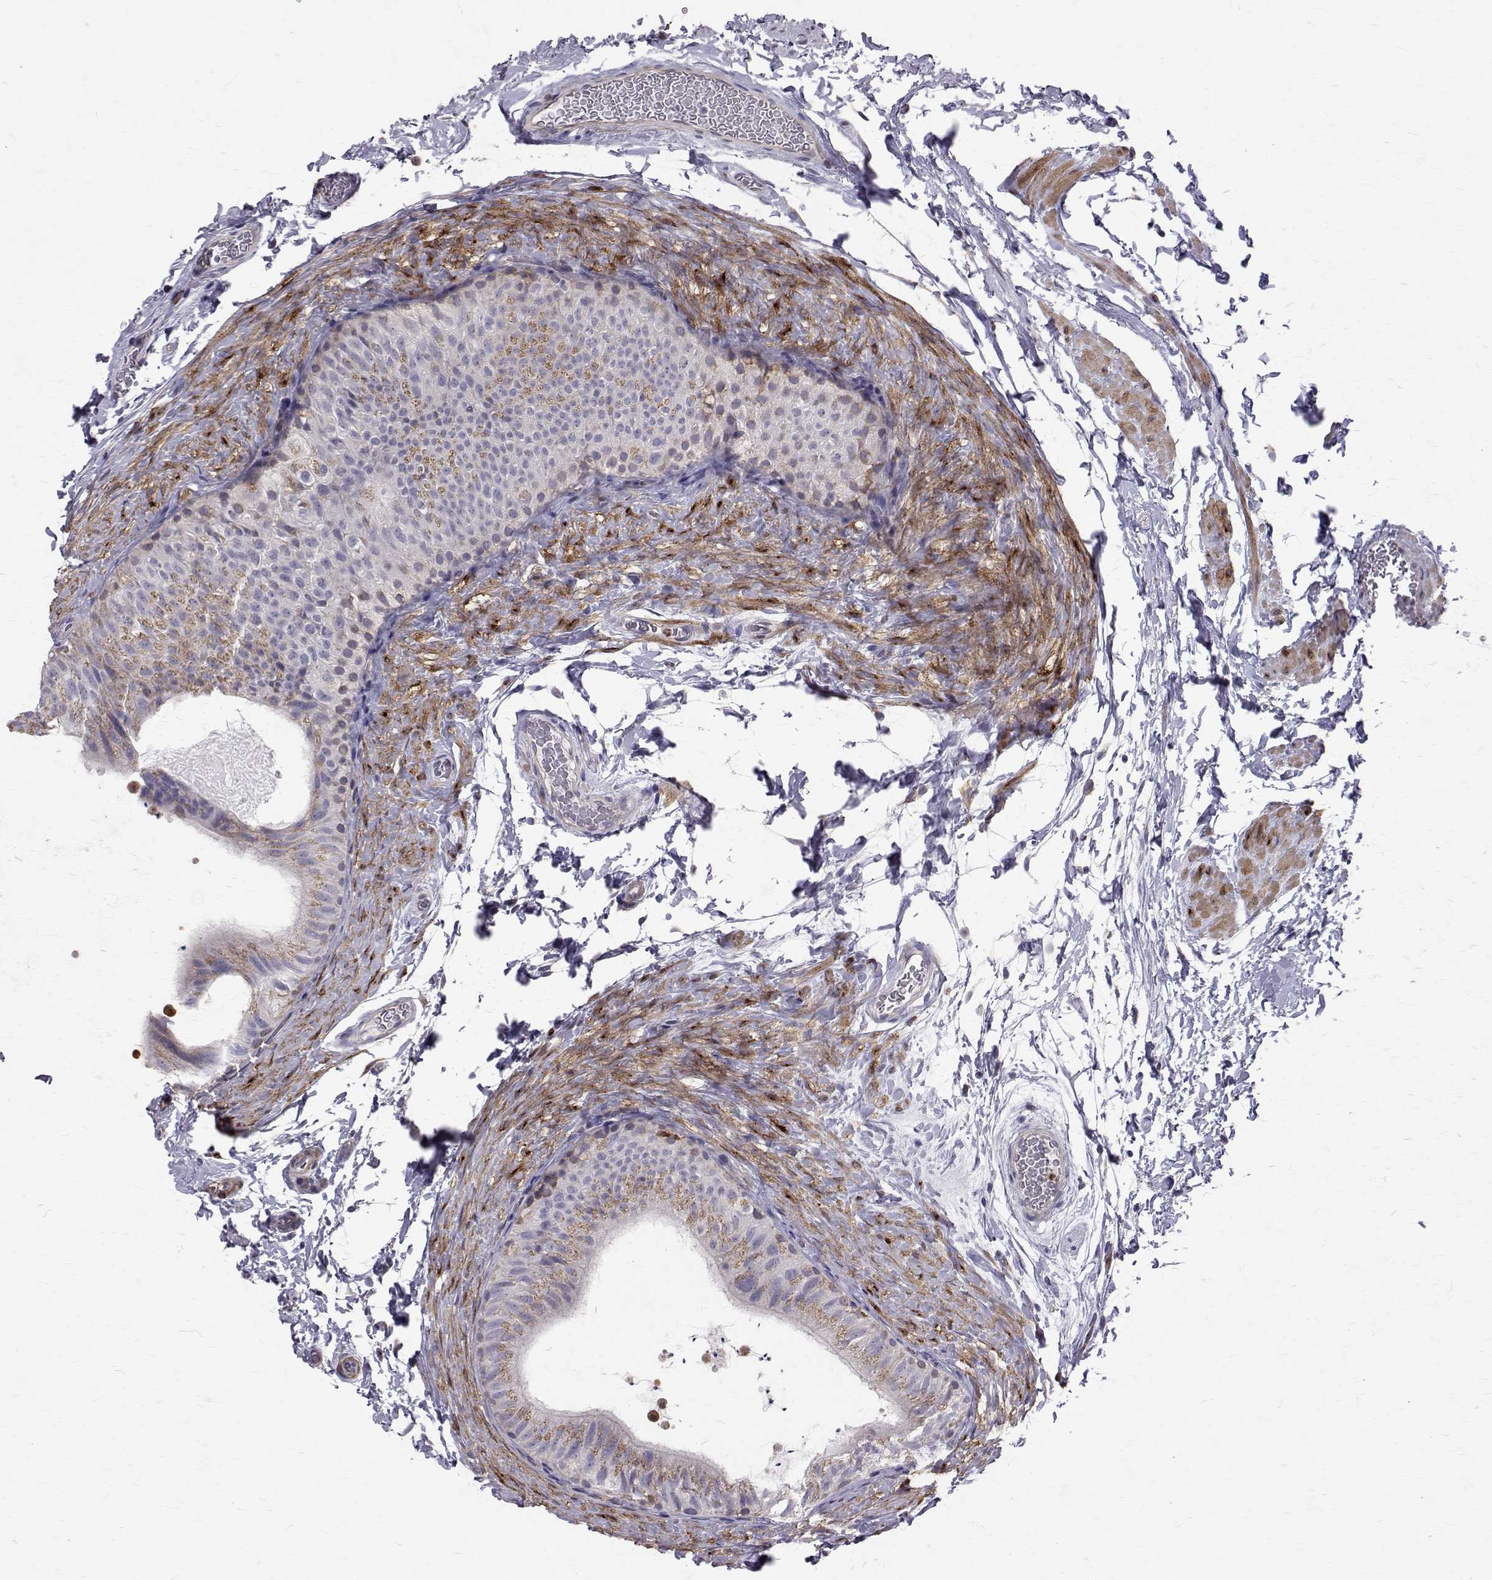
{"staining": {"intensity": "weak", "quantity": "25%-75%", "location": "cytoplasmic/membranous"}, "tissue": "epididymis", "cell_type": "Glandular cells", "image_type": "normal", "snomed": [{"axis": "morphology", "description": "Normal tissue, NOS"}, {"axis": "topography", "description": "Epididymis, spermatic cord, NOS"}, {"axis": "topography", "description": "Epididymis"}], "caption": "Human epididymis stained for a protein (brown) displays weak cytoplasmic/membranous positive positivity in approximately 25%-75% of glandular cells.", "gene": "CCDC89", "patient": {"sex": "male", "age": 31}}